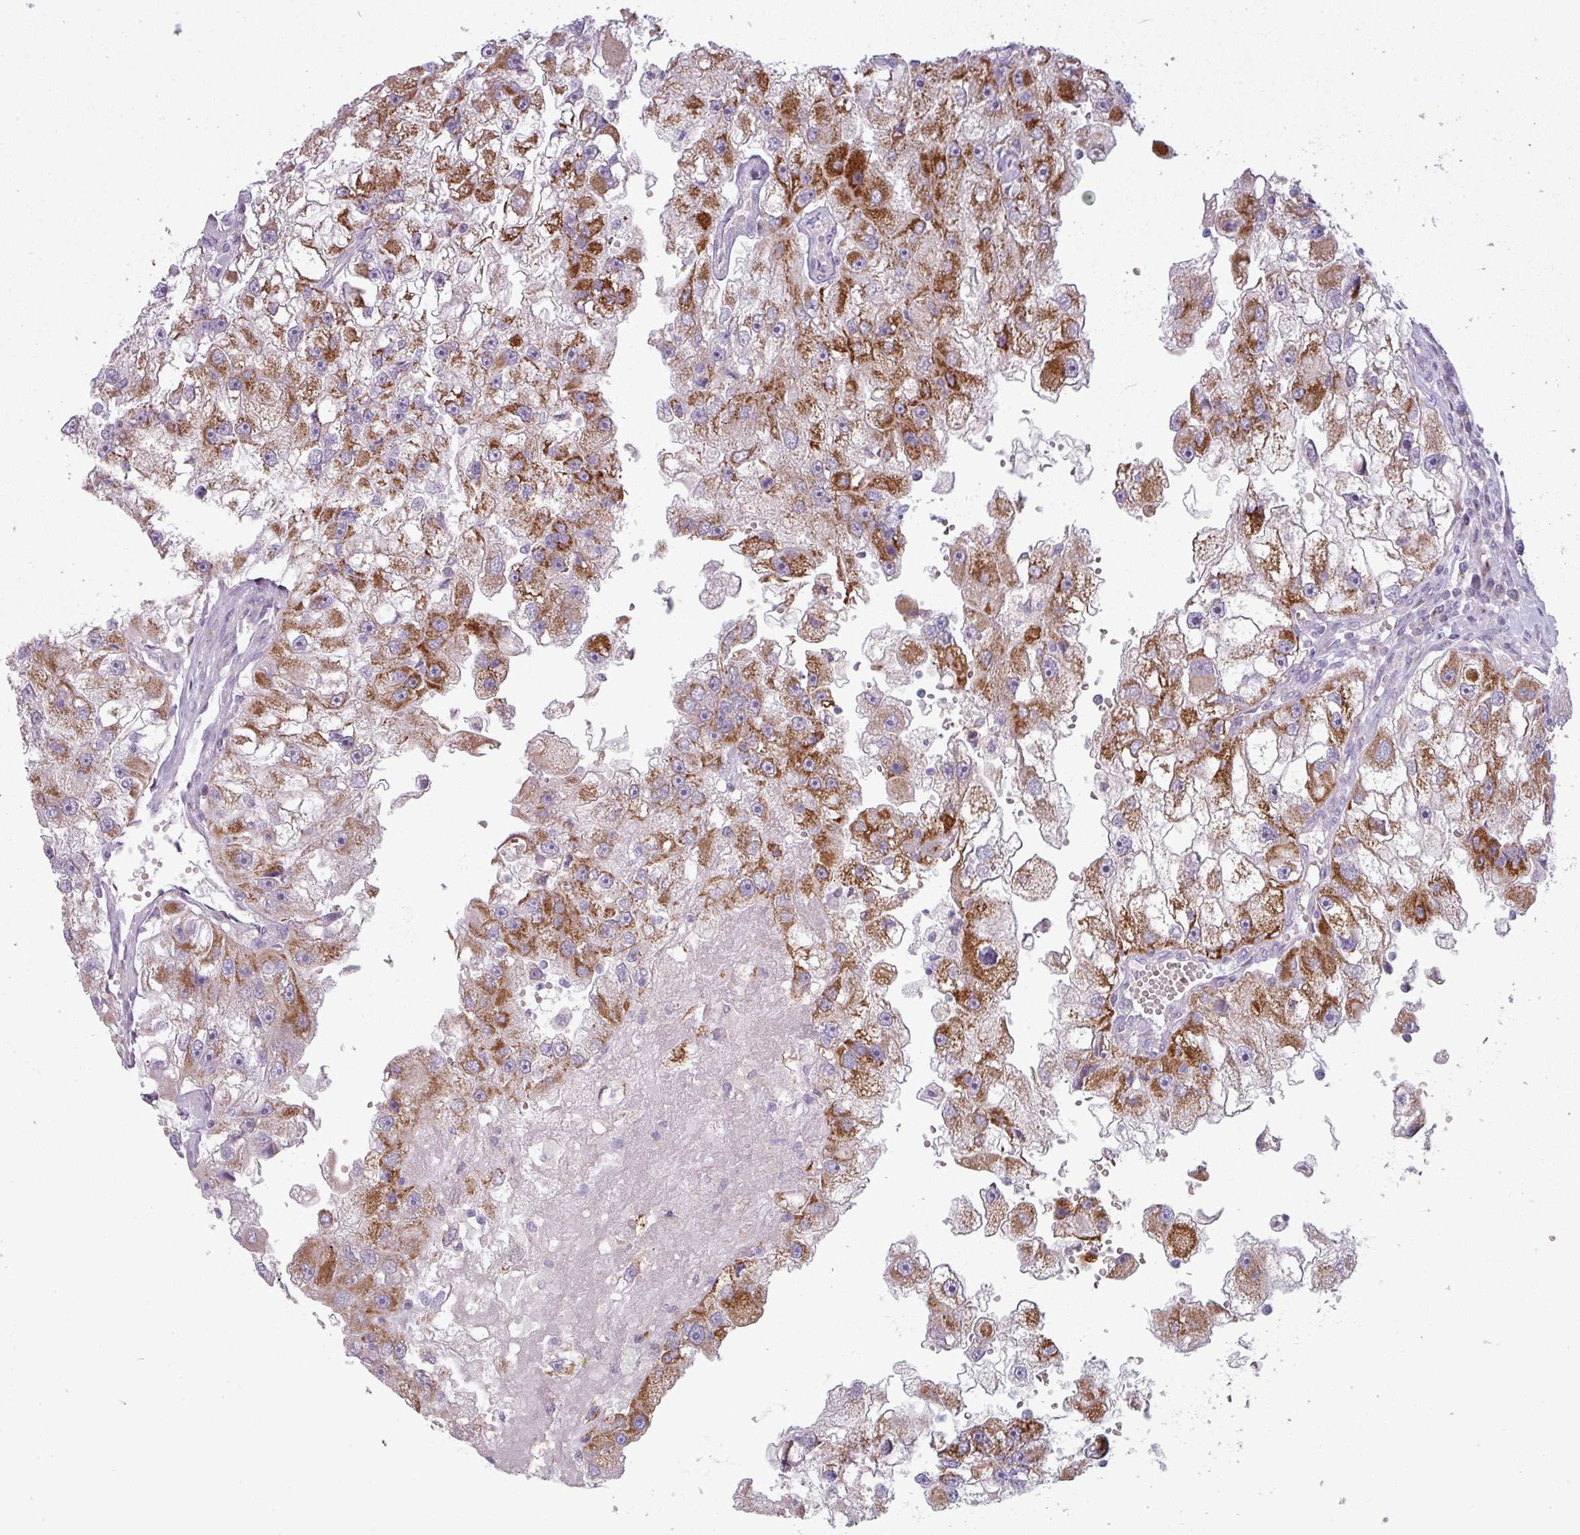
{"staining": {"intensity": "strong", "quantity": ">75%", "location": "cytoplasmic/membranous"}, "tissue": "renal cancer", "cell_type": "Tumor cells", "image_type": "cancer", "snomed": [{"axis": "morphology", "description": "Adenocarcinoma, NOS"}, {"axis": "topography", "description": "Kidney"}], "caption": "IHC micrograph of human renal cancer (adenocarcinoma) stained for a protein (brown), which reveals high levels of strong cytoplasmic/membranous positivity in about >75% of tumor cells.", "gene": "ZNF615", "patient": {"sex": "male", "age": 63}}